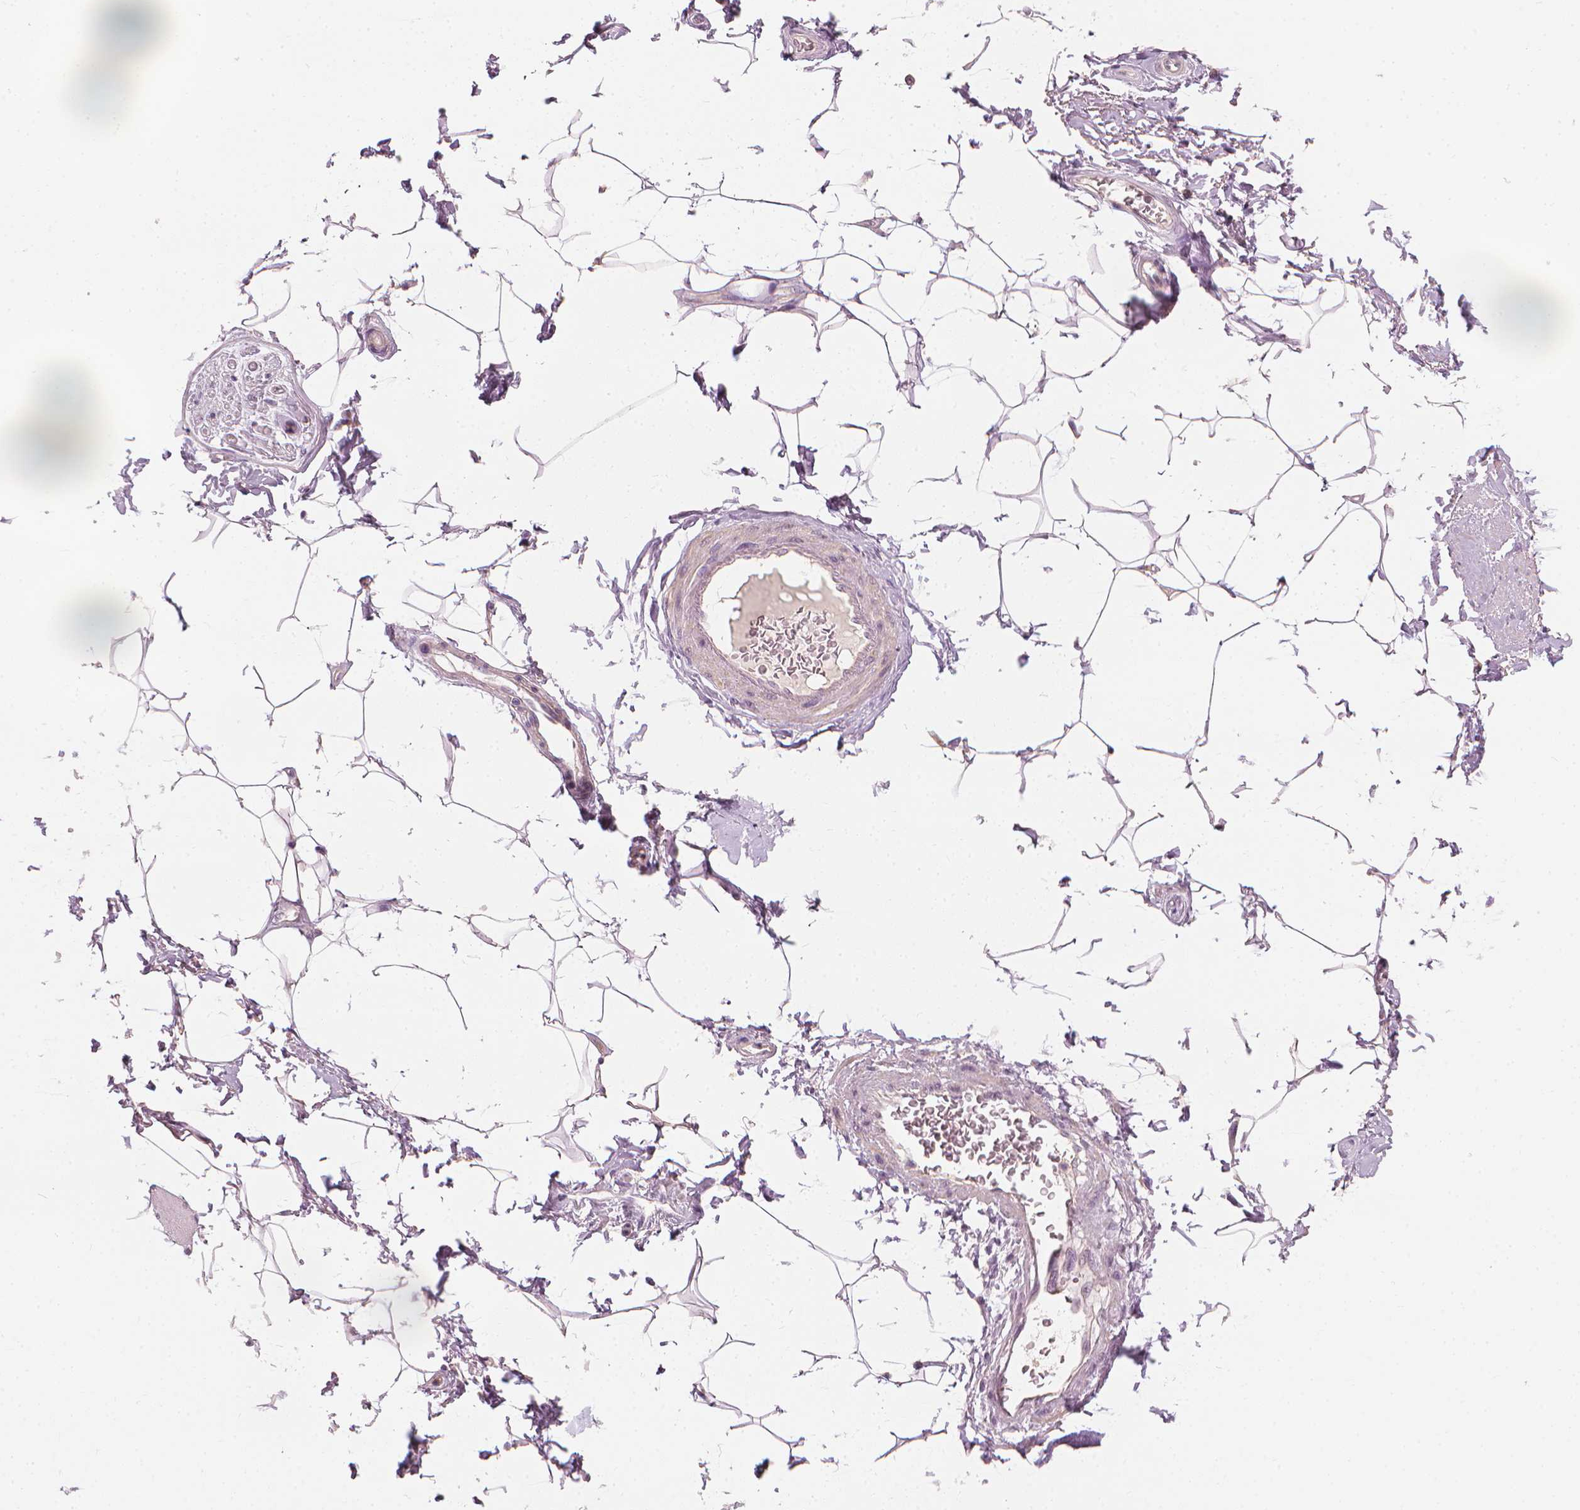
{"staining": {"intensity": "negative", "quantity": "none", "location": "none"}, "tissue": "adipose tissue", "cell_type": "Adipocytes", "image_type": "normal", "snomed": [{"axis": "morphology", "description": "Normal tissue, NOS"}, {"axis": "topography", "description": "Peripheral nerve tissue"}], "caption": "DAB immunohistochemical staining of normal adipose tissue reveals no significant staining in adipocytes. (DAB IHC visualized using brightfield microscopy, high magnification).", "gene": "SAXO2", "patient": {"sex": "male", "age": 51}}